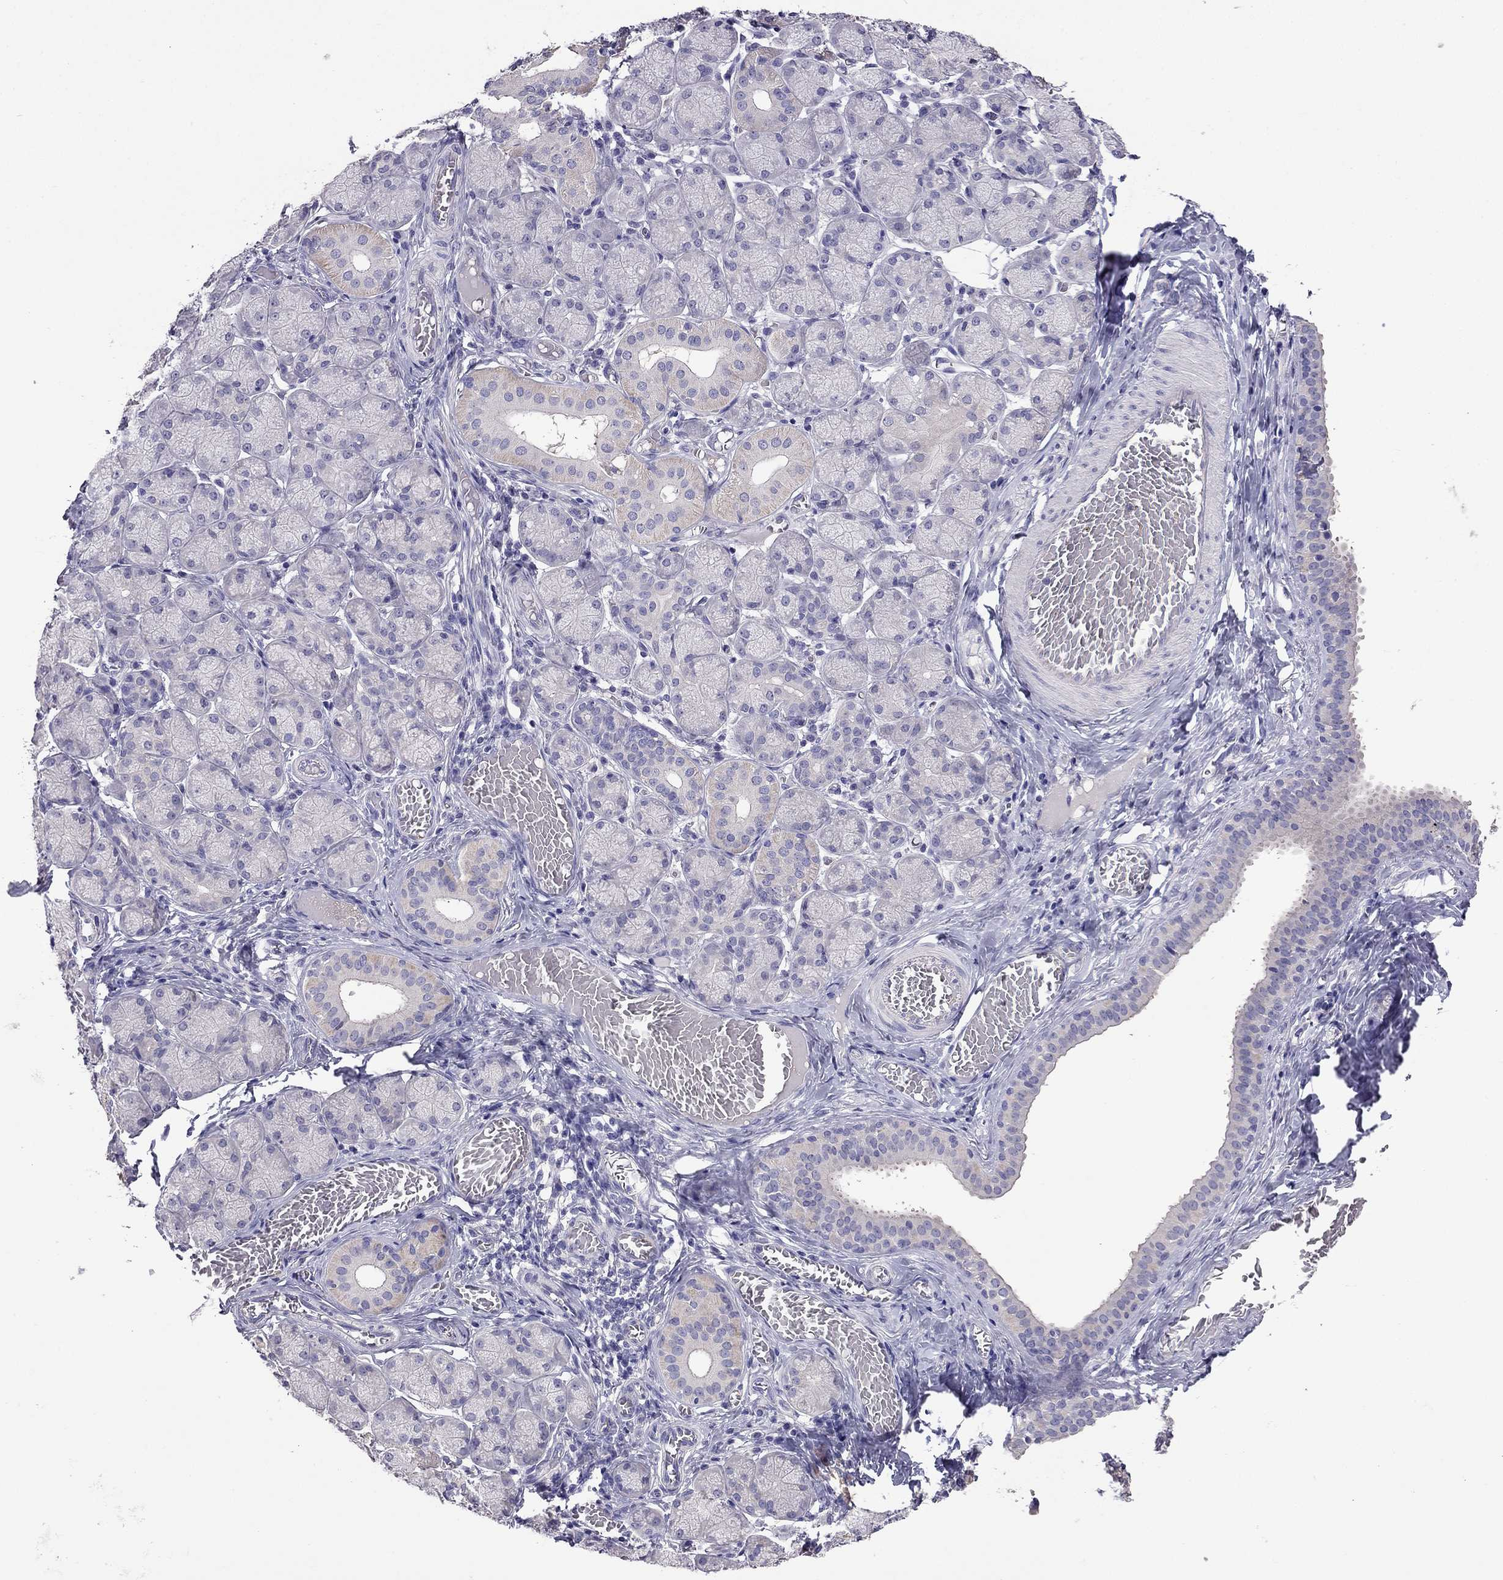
{"staining": {"intensity": "weak", "quantity": "25%-75%", "location": "cytoplasmic/membranous"}, "tissue": "salivary gland", "cell_type": "Glandular cells", "image_type": "normal", "snomed": [{"axis": "morphology", "description": "Normal tissue, NOS"}, {"axis": "topography", "description": "Salivary gland"}, {"axis": "topography", "description": "Peripheral nerve tissue"}], "caption": "Approximately 25%-75% of glandular cells in unremarkable salivary gland demonstrate weak cytoplasmic/membranous protein positivity as visualized by brown immunohistochemical staining.", "gene": "SCNN1D", "patient": {"sex": "female", "age": 24}}